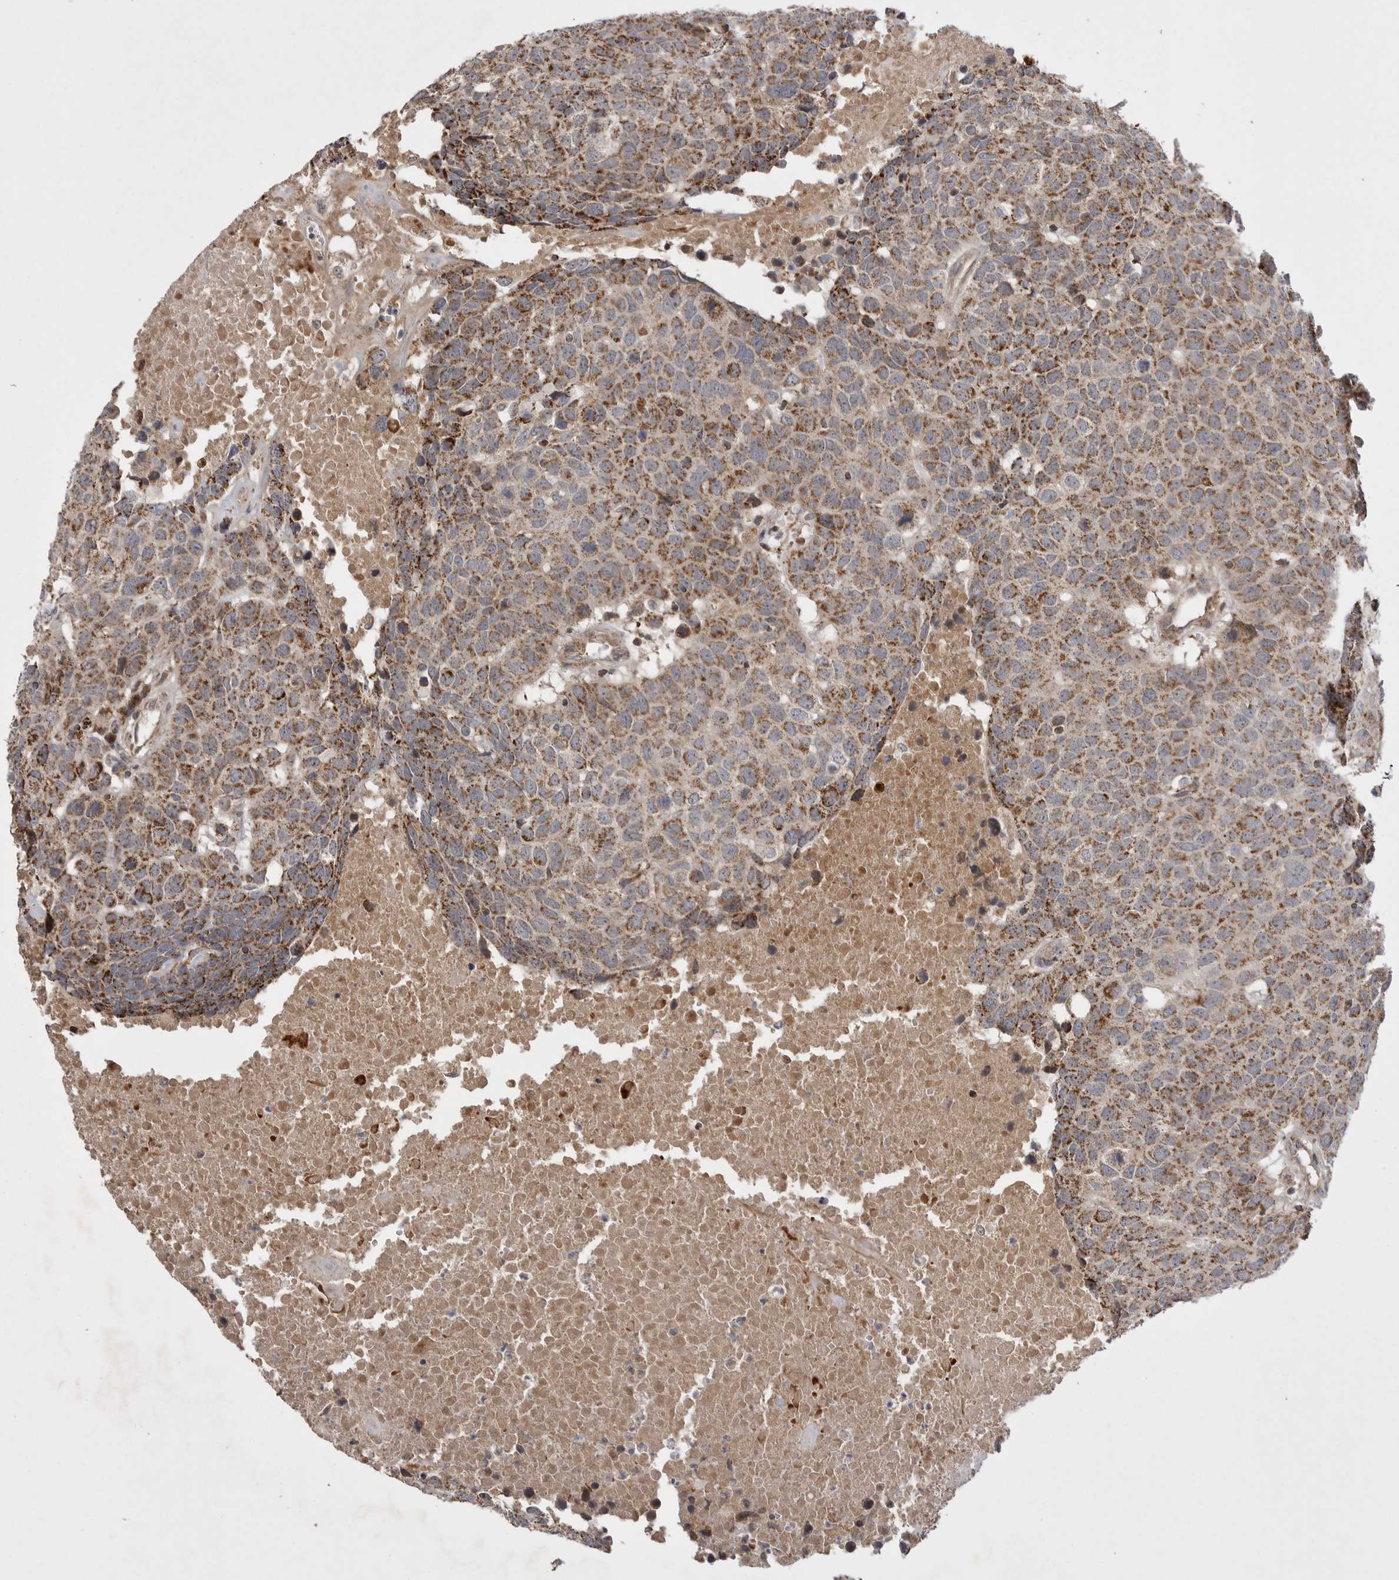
{"staining": {"intensity": "moderate", "quantity": ">75%", "location": "cytoplasmic/membranous"}, "tissue": "head and neck cancer", "cell_type": "Tumor cells", "image_type": "cancer", "snomed": [{"axis": "morphology", "description": "Squamous cell carcinoma, NOS"}, {"axis": "topography", "description": "Head-Neck"}], "caption": "Head and neck cancer (squamous cell carcinoma) stained with a protein marker demonstrates moderate staining in tumor cells.", "gene": "KYAT3", "patient": {"sex": "male", "age": 66}}